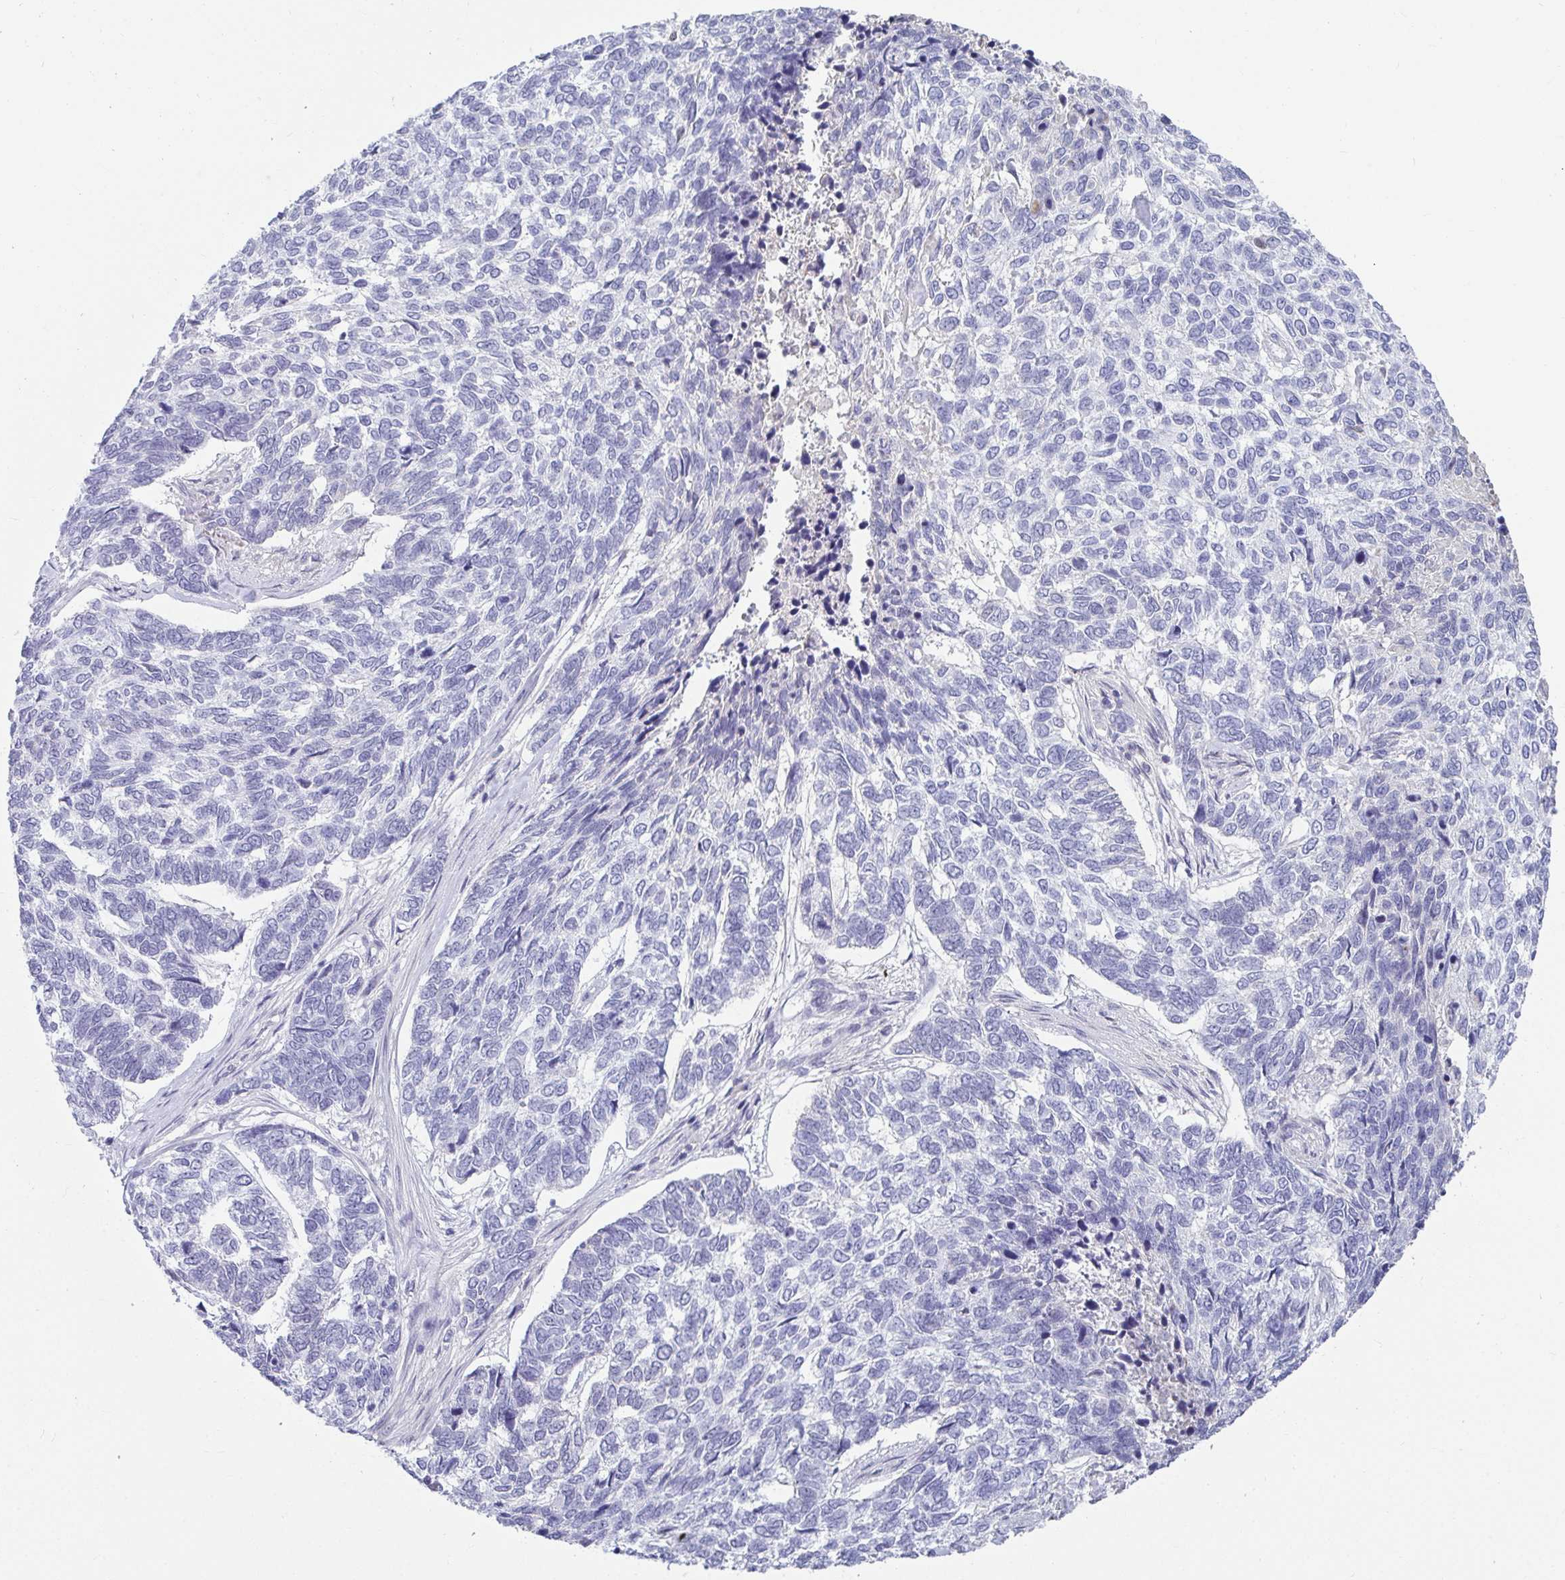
{"staining": {"intensity": "negative", "quantity": "none", "location": "none"}, "tissue": "skin cancer", "cell_type": "Tumor cells", "image_type": "cancer", "snomed": [{"axis": "morphology", "description": "Basal cell carcinoma"}, {"axis": "topography", "description": "Skin"}], "caption": "This is a image of immunohistochemistry (IHC) staining of skin cancer (basal cell carcinoma), which shows no positivity in tumor cells.", "gene": "NPY", "patient": {"sex": "female", "age": 65}}